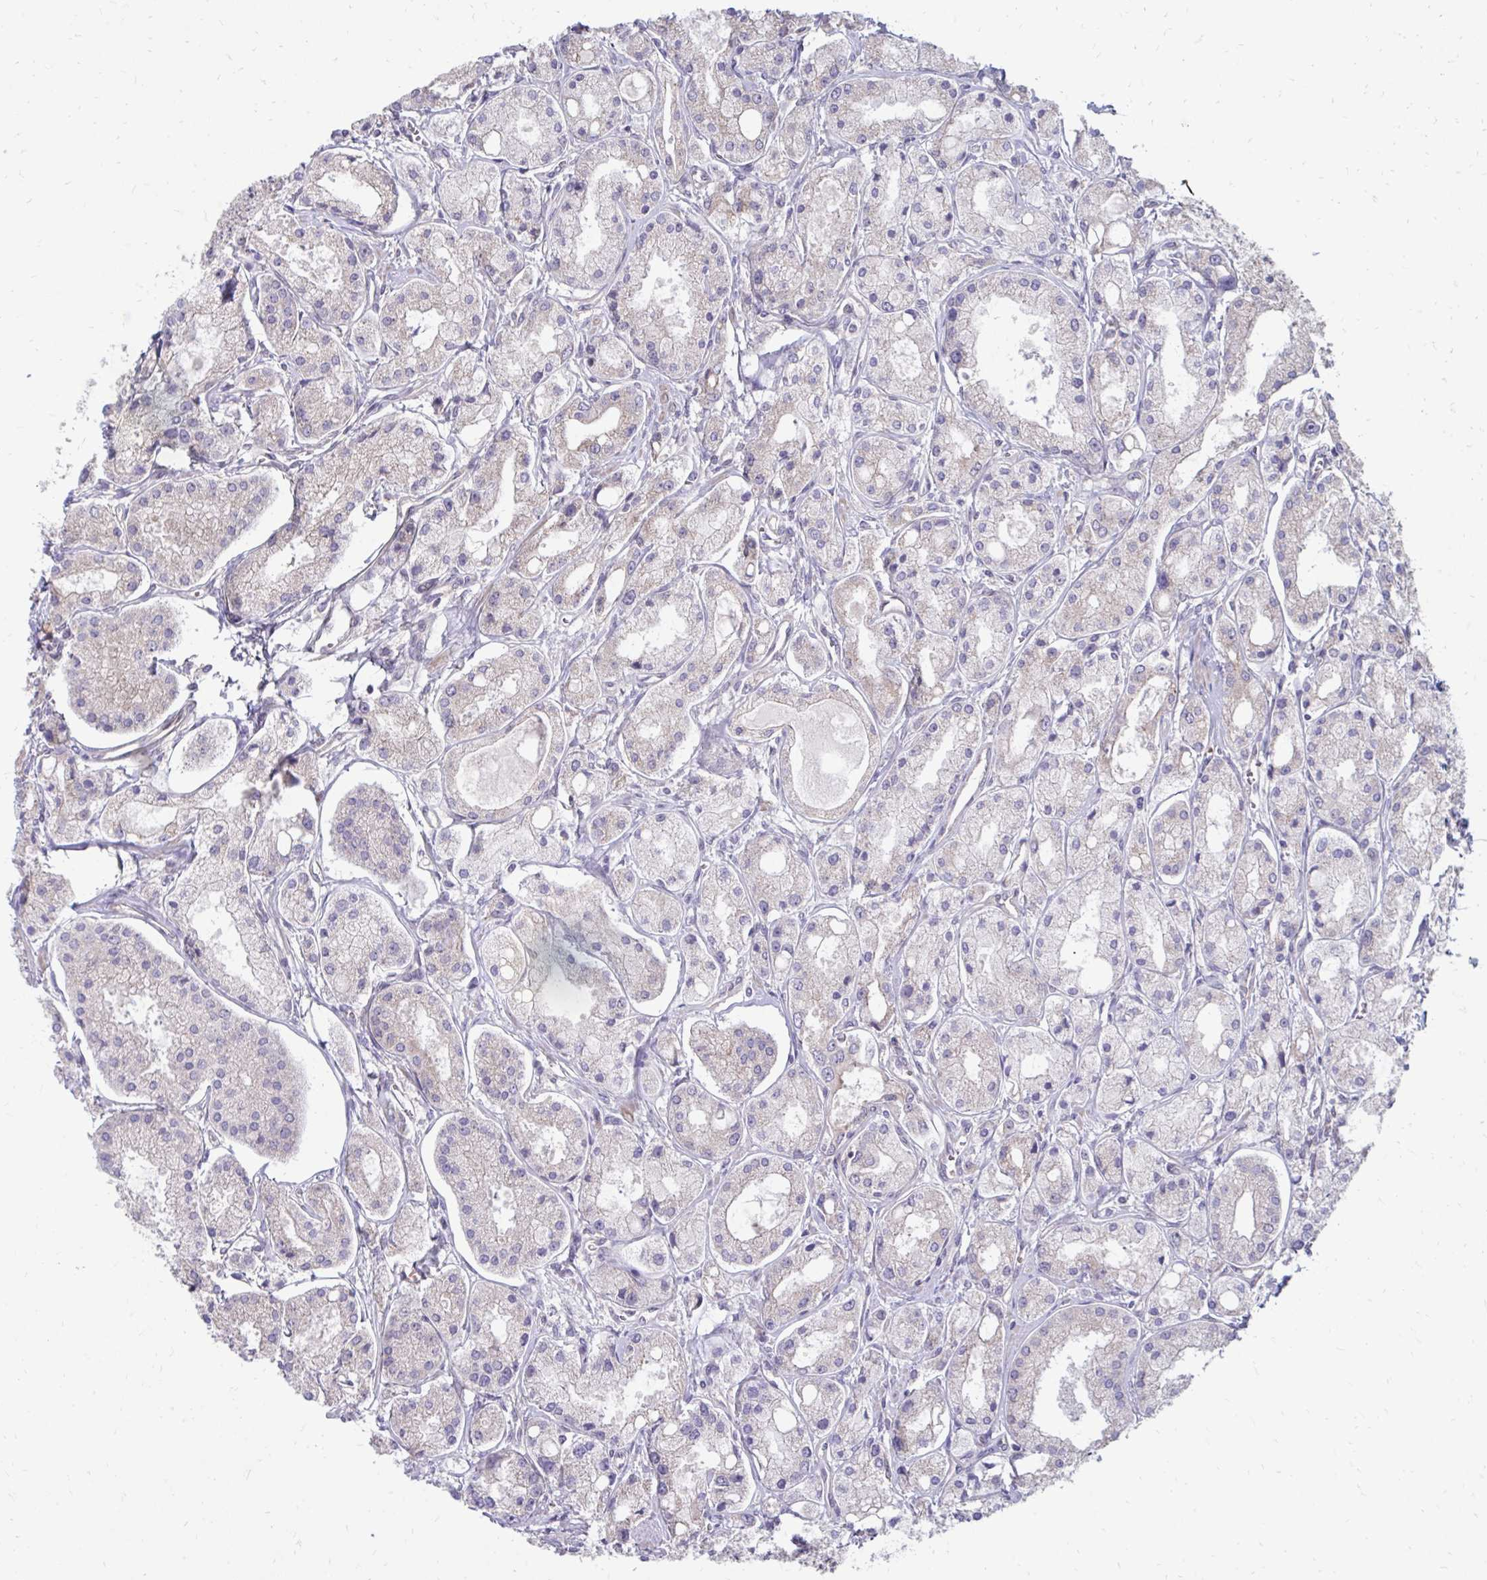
{"staining": {"intensity": "negative", "quantity": "none", "location": "none"}, "tissue": "prostate cancer", "cell_type": "Tumor cells", "image_type": "cancer", "snomed": [{"axis": "morphology", "description": "Adenocarcinoma, High grade"}, {"axis": "topography", "description": "Prostate"}], "caption": "Prostate cancer stained for a protein using immunohistochemistry shows no staining tumor cells.", "gene": "ITPR2", "patient": {"sex": "male", "age": 66}}